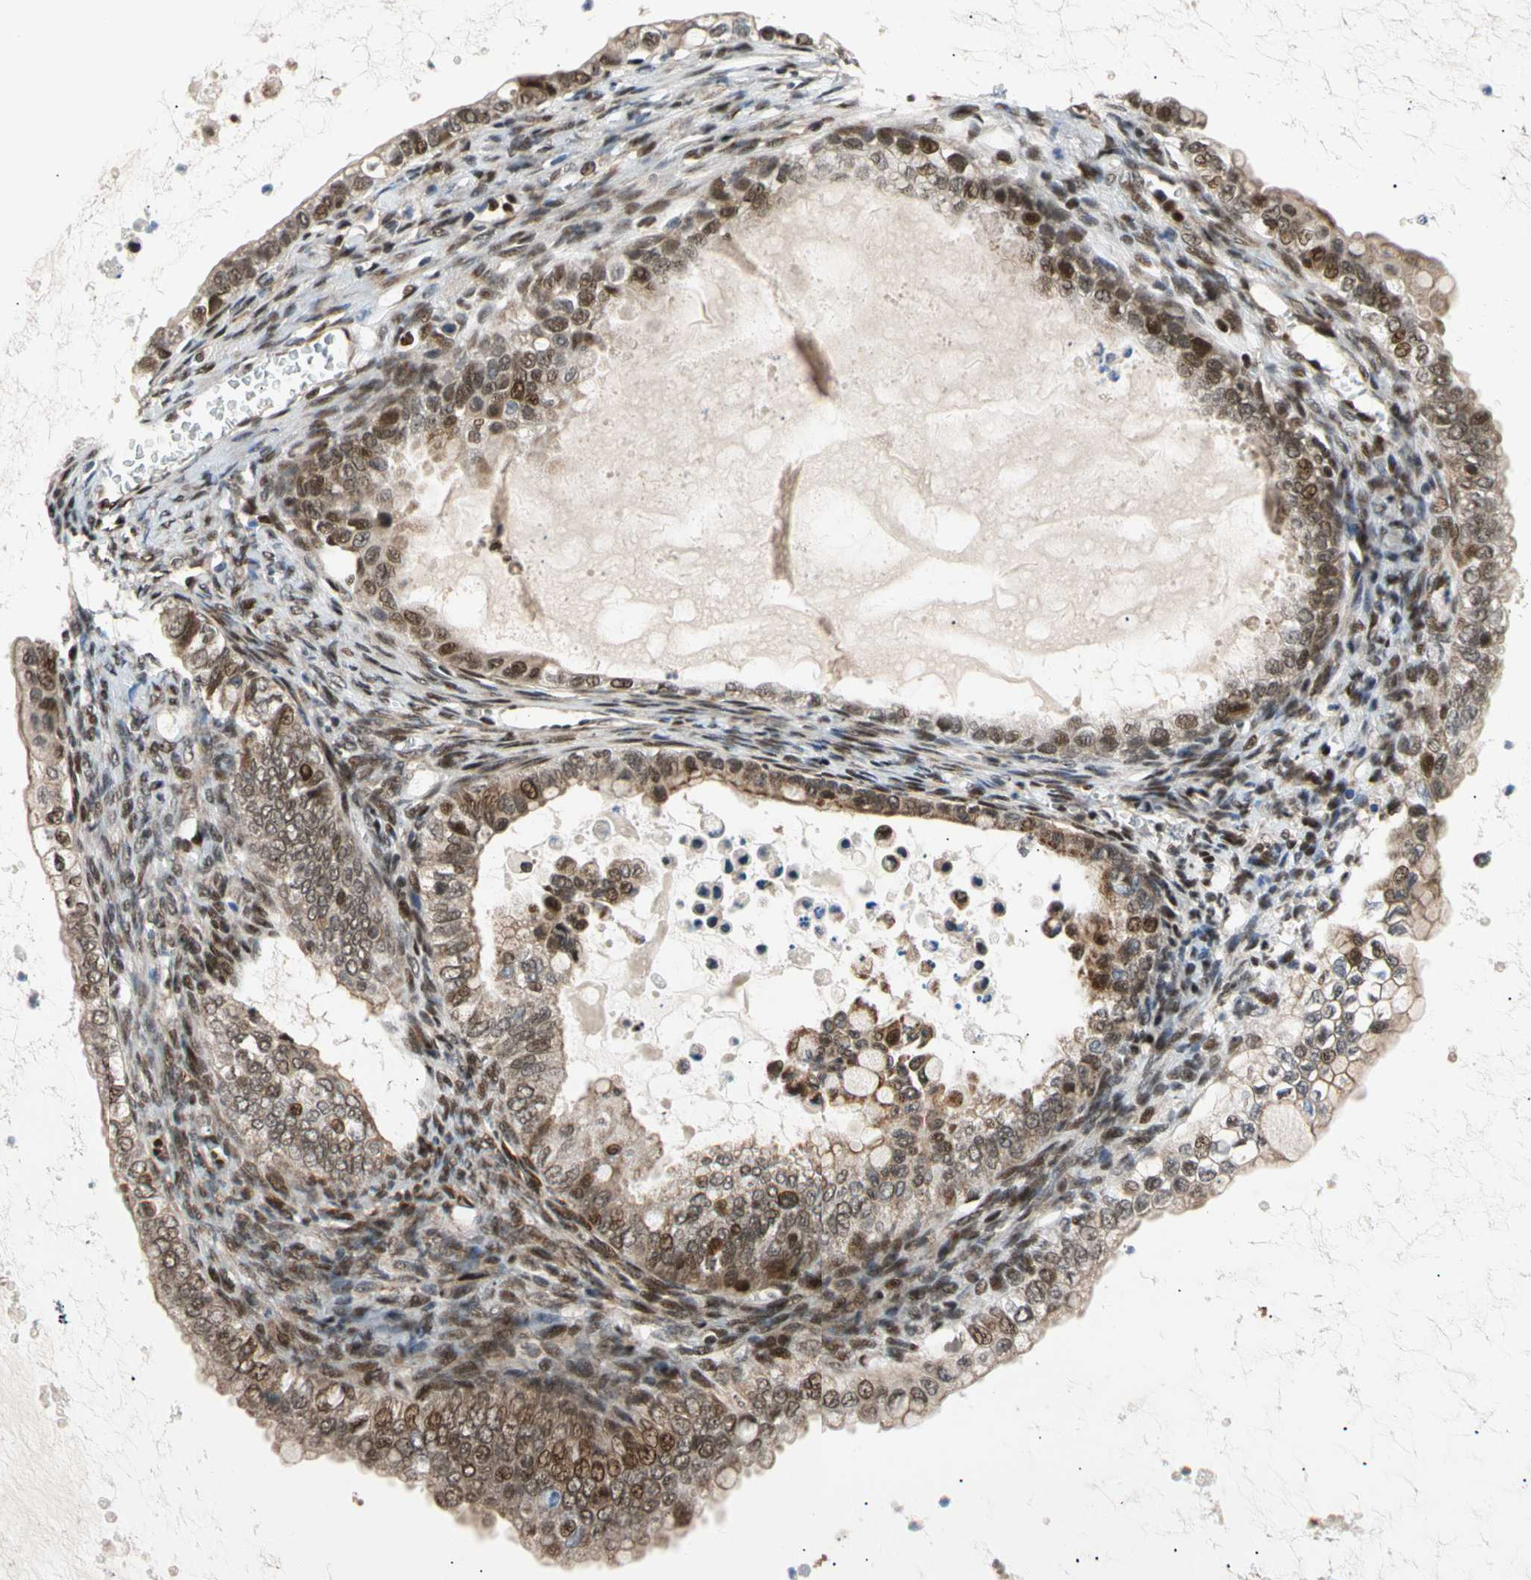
{"staining": {"intensity": "moderate", "quantity": "25%-75%", "location": "nuclear"}, "tissue": "ovarian cancer", "cell_type": "Tumor cells", "image_type": "cancer", "snomed": [{"axis": "morphology", "description": "Cystadenocarcinoma, mucinous, NOS"}, {"axis": "topography", "description": "Ovary"}], "caption": "Tumor cells show medium levels of moderate nuclear staining in about 25%-75% of cells in human ovarian cancer.", "gene": "E2F1", "patient": {"sex": "female", "age": 80}}